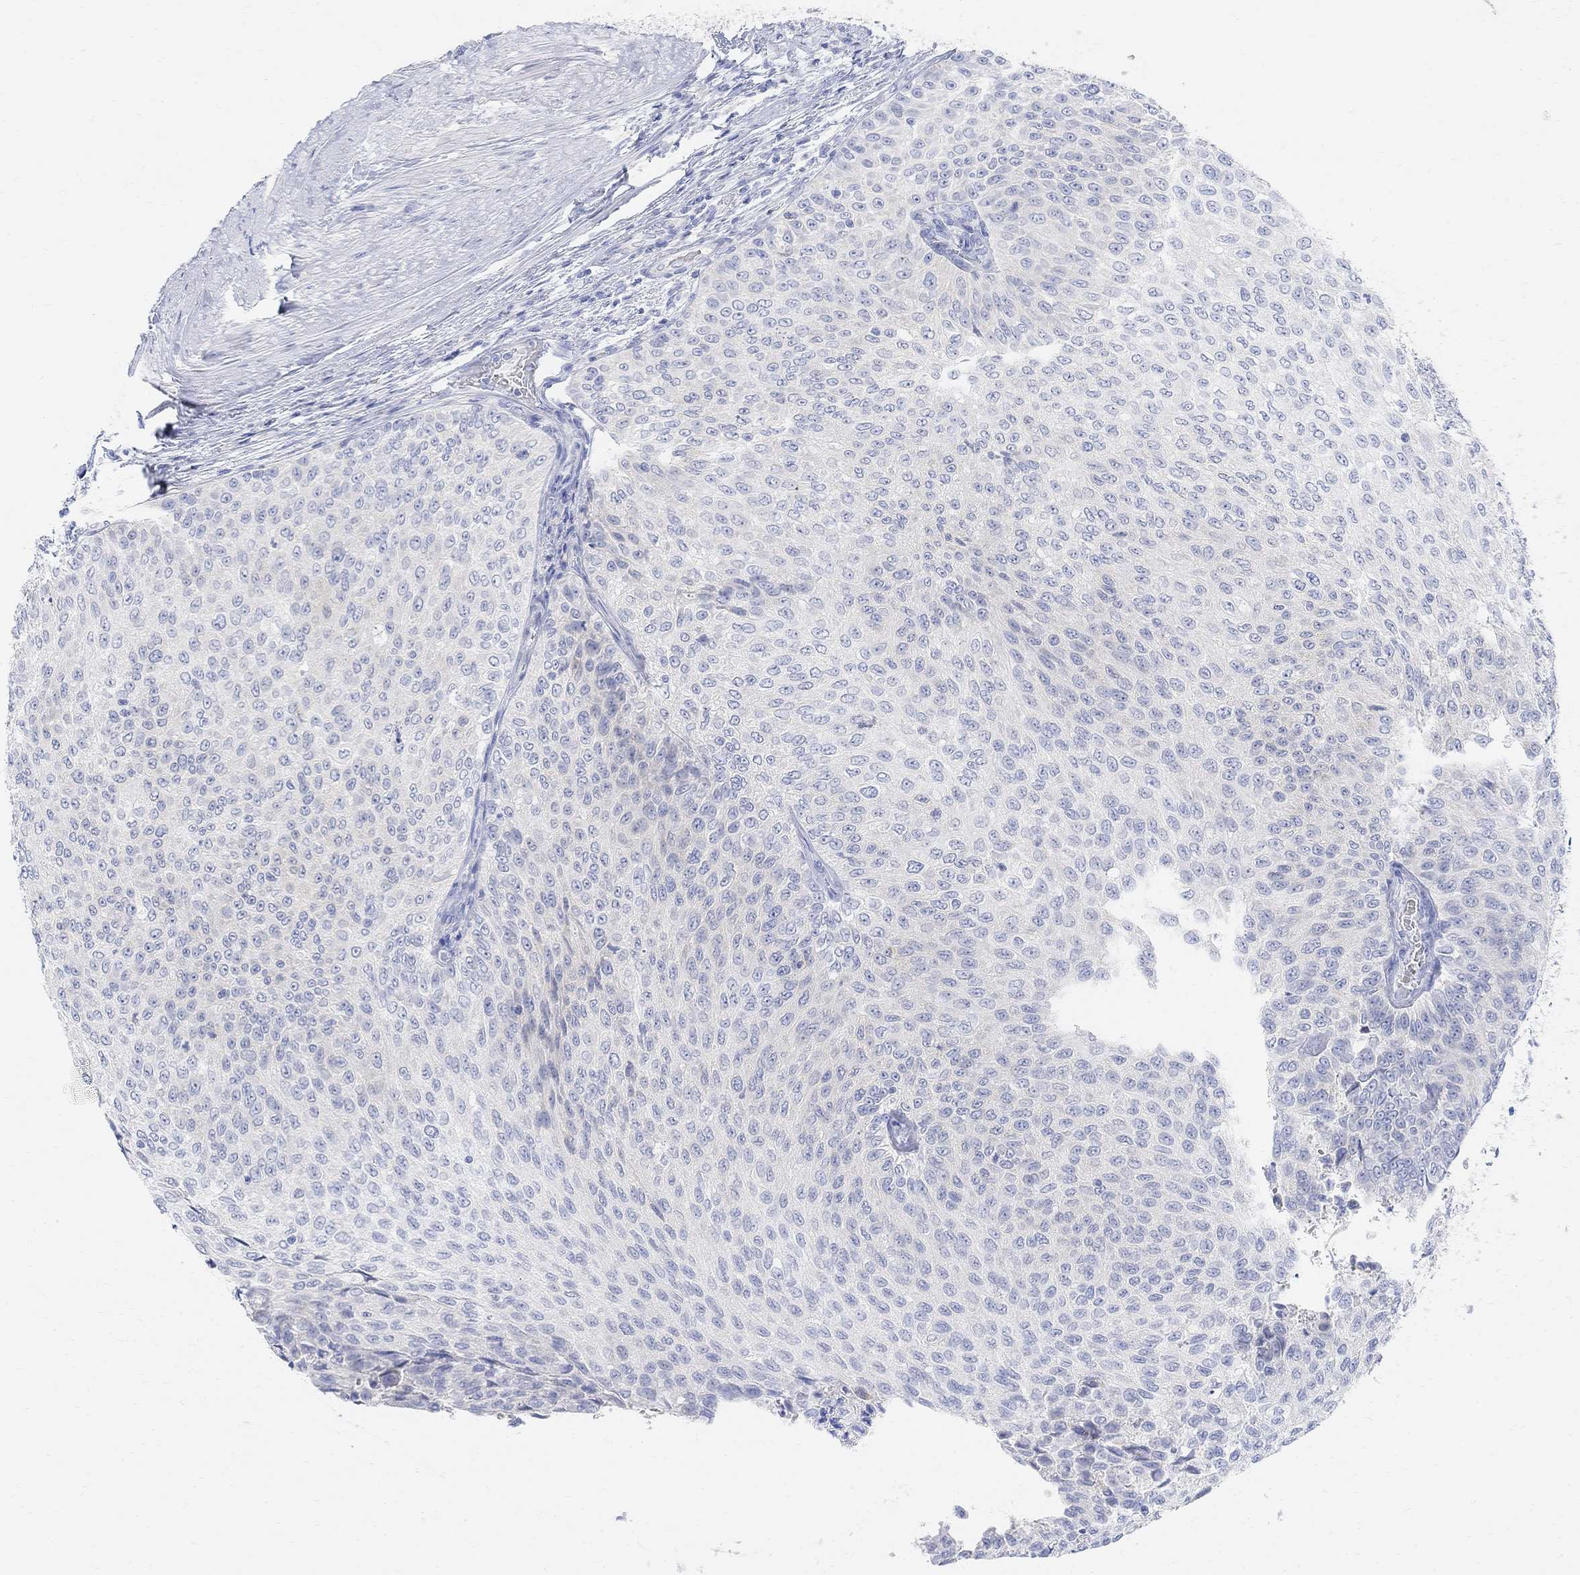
{"staining": {"intensity": "negative", "quantity": "none", "location": "none"}, "tissue": "urothelial cancer", "cell_type": "Tumor cells", "image_type": "cancer", "snomed": [{"axis": "morphology", "description": "Urothelial carcinoma, Low grade"}, {"axis": "topography", "description": "Ureter, NOS"}, {"axis": "topography", "description": "Urinary bladder"}], "caption": "Immunohistochemistry of human urothelial cancer exhibits no staining in tumor cells.", "gene": "RETNLB", "patient": {"sex": "male", "age": 78}}